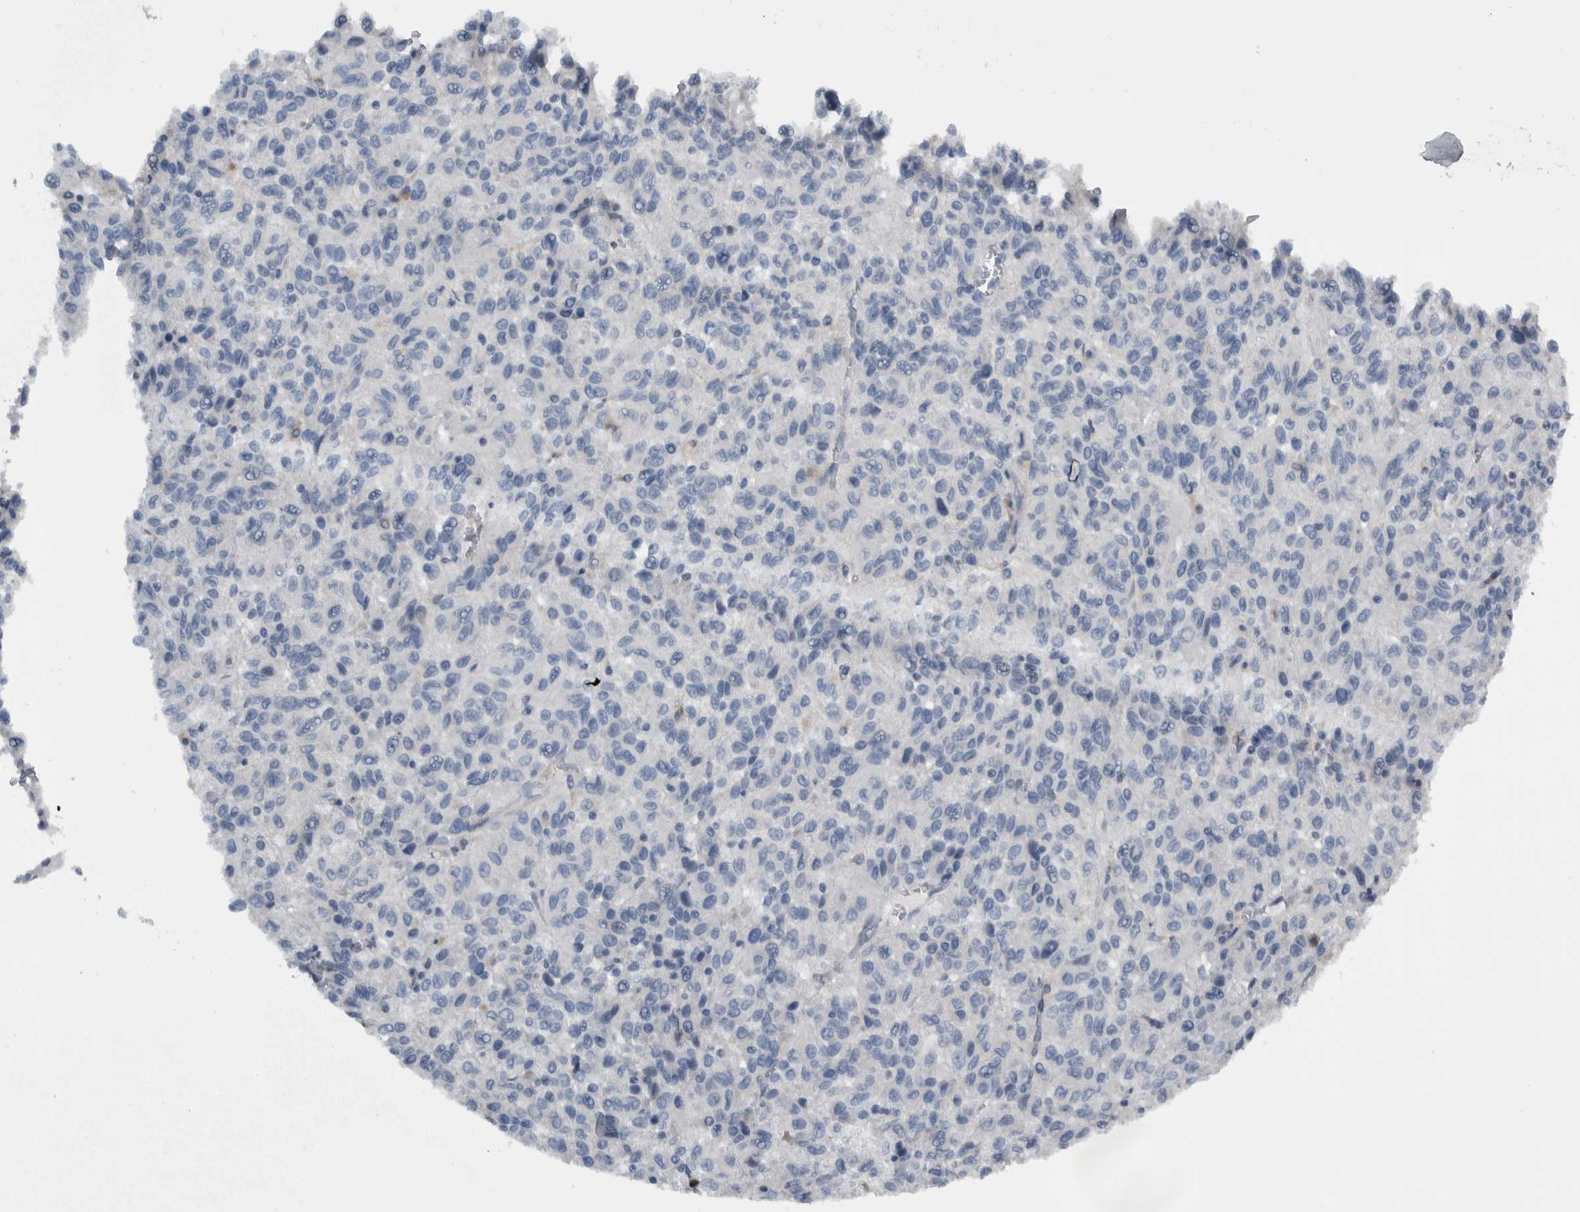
{"staining": {"intensity": "negative", "quantity": "none", "location": "none"}, "tissue": "melanoma", "cell_type": "Tumor cells", "image_type": "cancer", "snomed": [{"axis": "morphology", "description": "Malignant melanoma, Metastatic site"}, {"axis": "topography", "description": "Lung"}], "caption": "The image displays no staining of tumor cells in melanoma. (Brightfield microscopy of DAB (3,3'-diaminobenzidine) IHC at high magnification).", "gene": "NT5C2", "patient": {"sex": "male", "age": 64}}